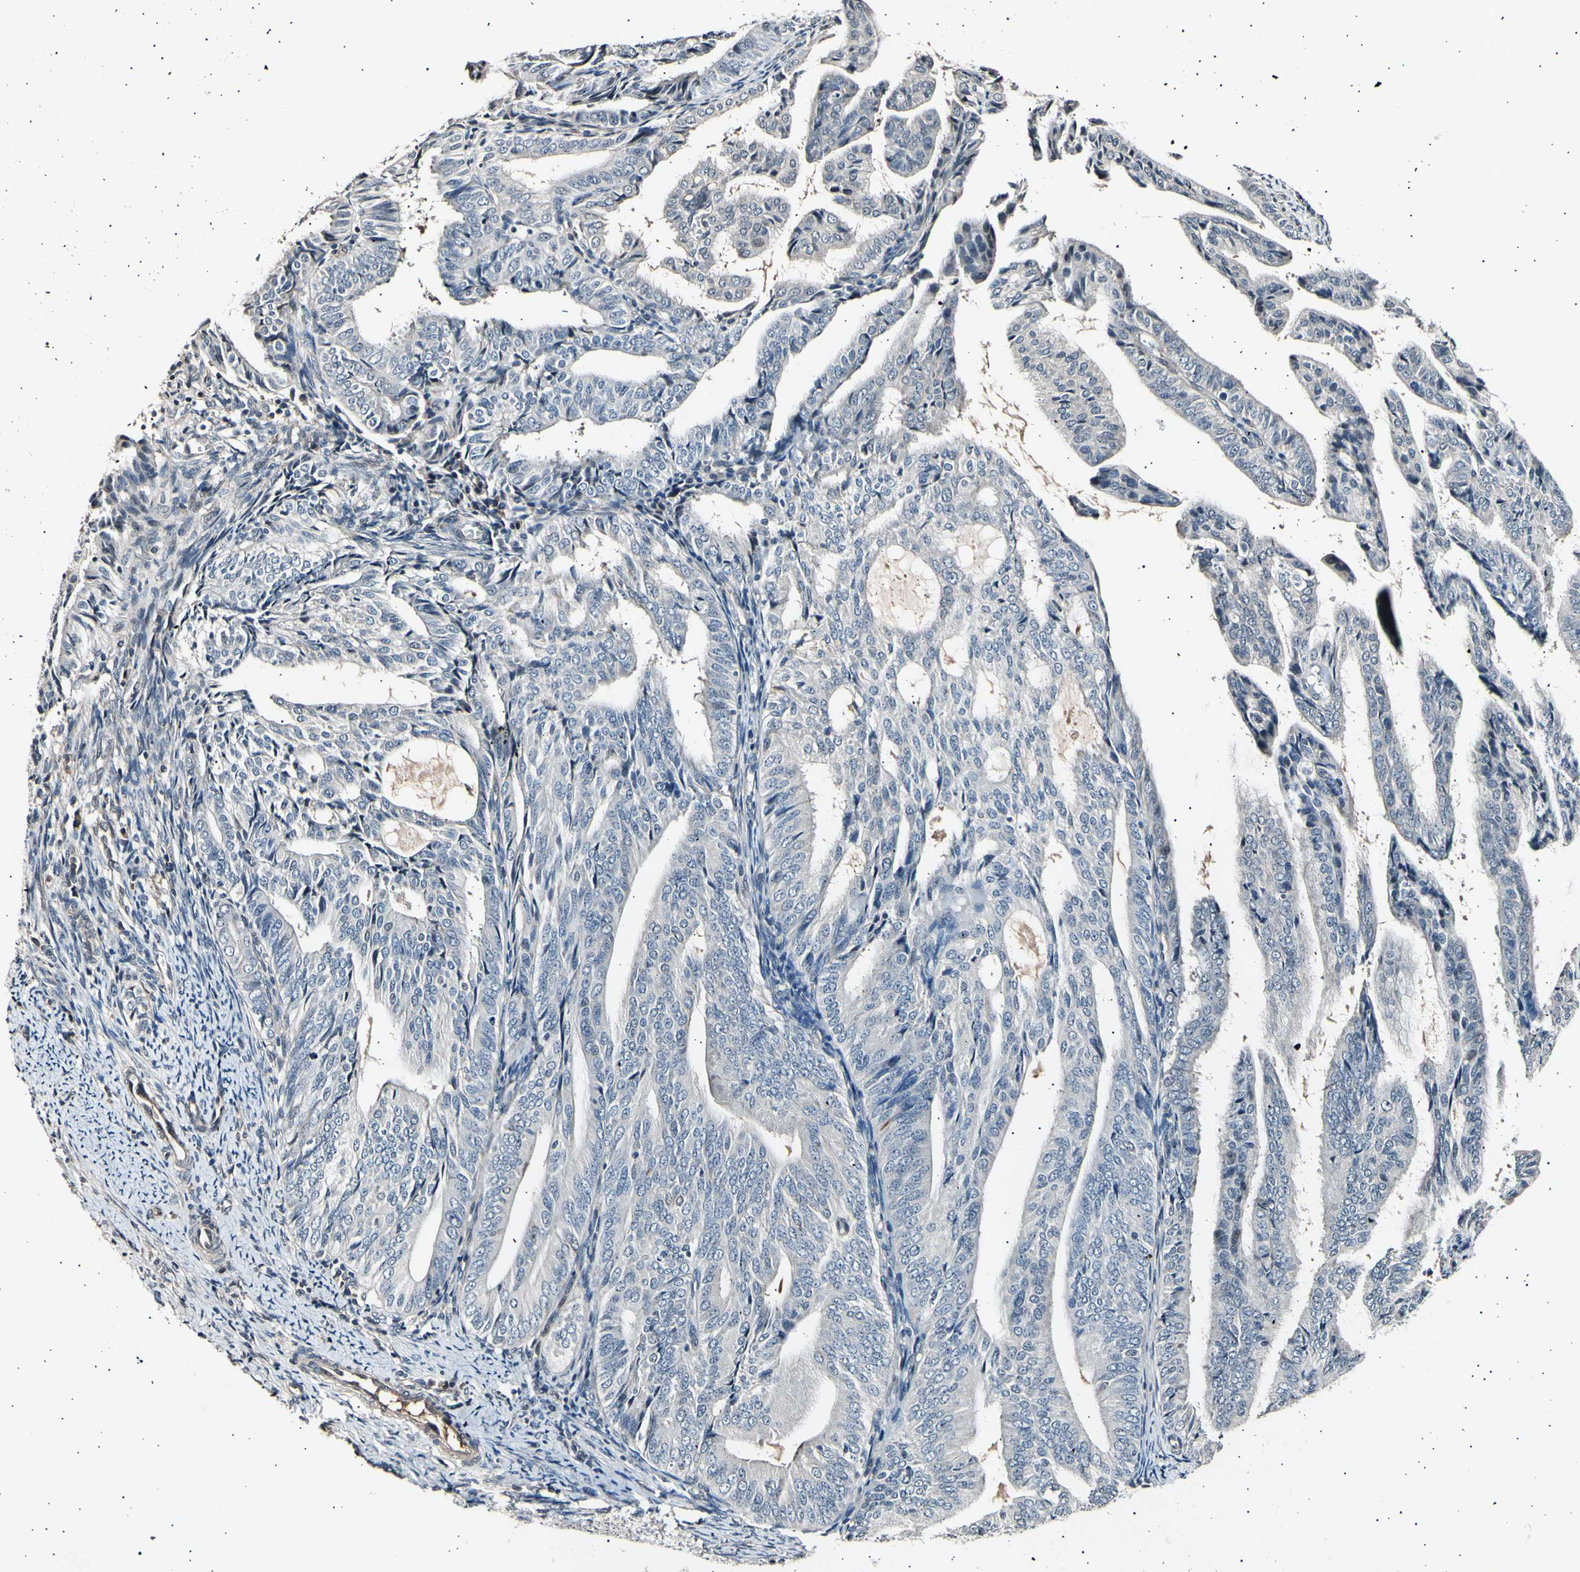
{"staining": {"intensity": "negative", "quantity": "none", "location": "none"}, "tissue": "endometrial cancer", "cell_type": "Tumor cells", "image_type": "cancer", "snomed": [{"axis": "morphology", "description": "Adenocarcinoma, NOS"}, {"axis": "topography", "description": "Endometrium"}], "caption": "Tumor cells are negative for protein expression in human endometrial adenocarcinoma.", "gene": "AK1", "patient": {"sex": "female", "age": 58}}